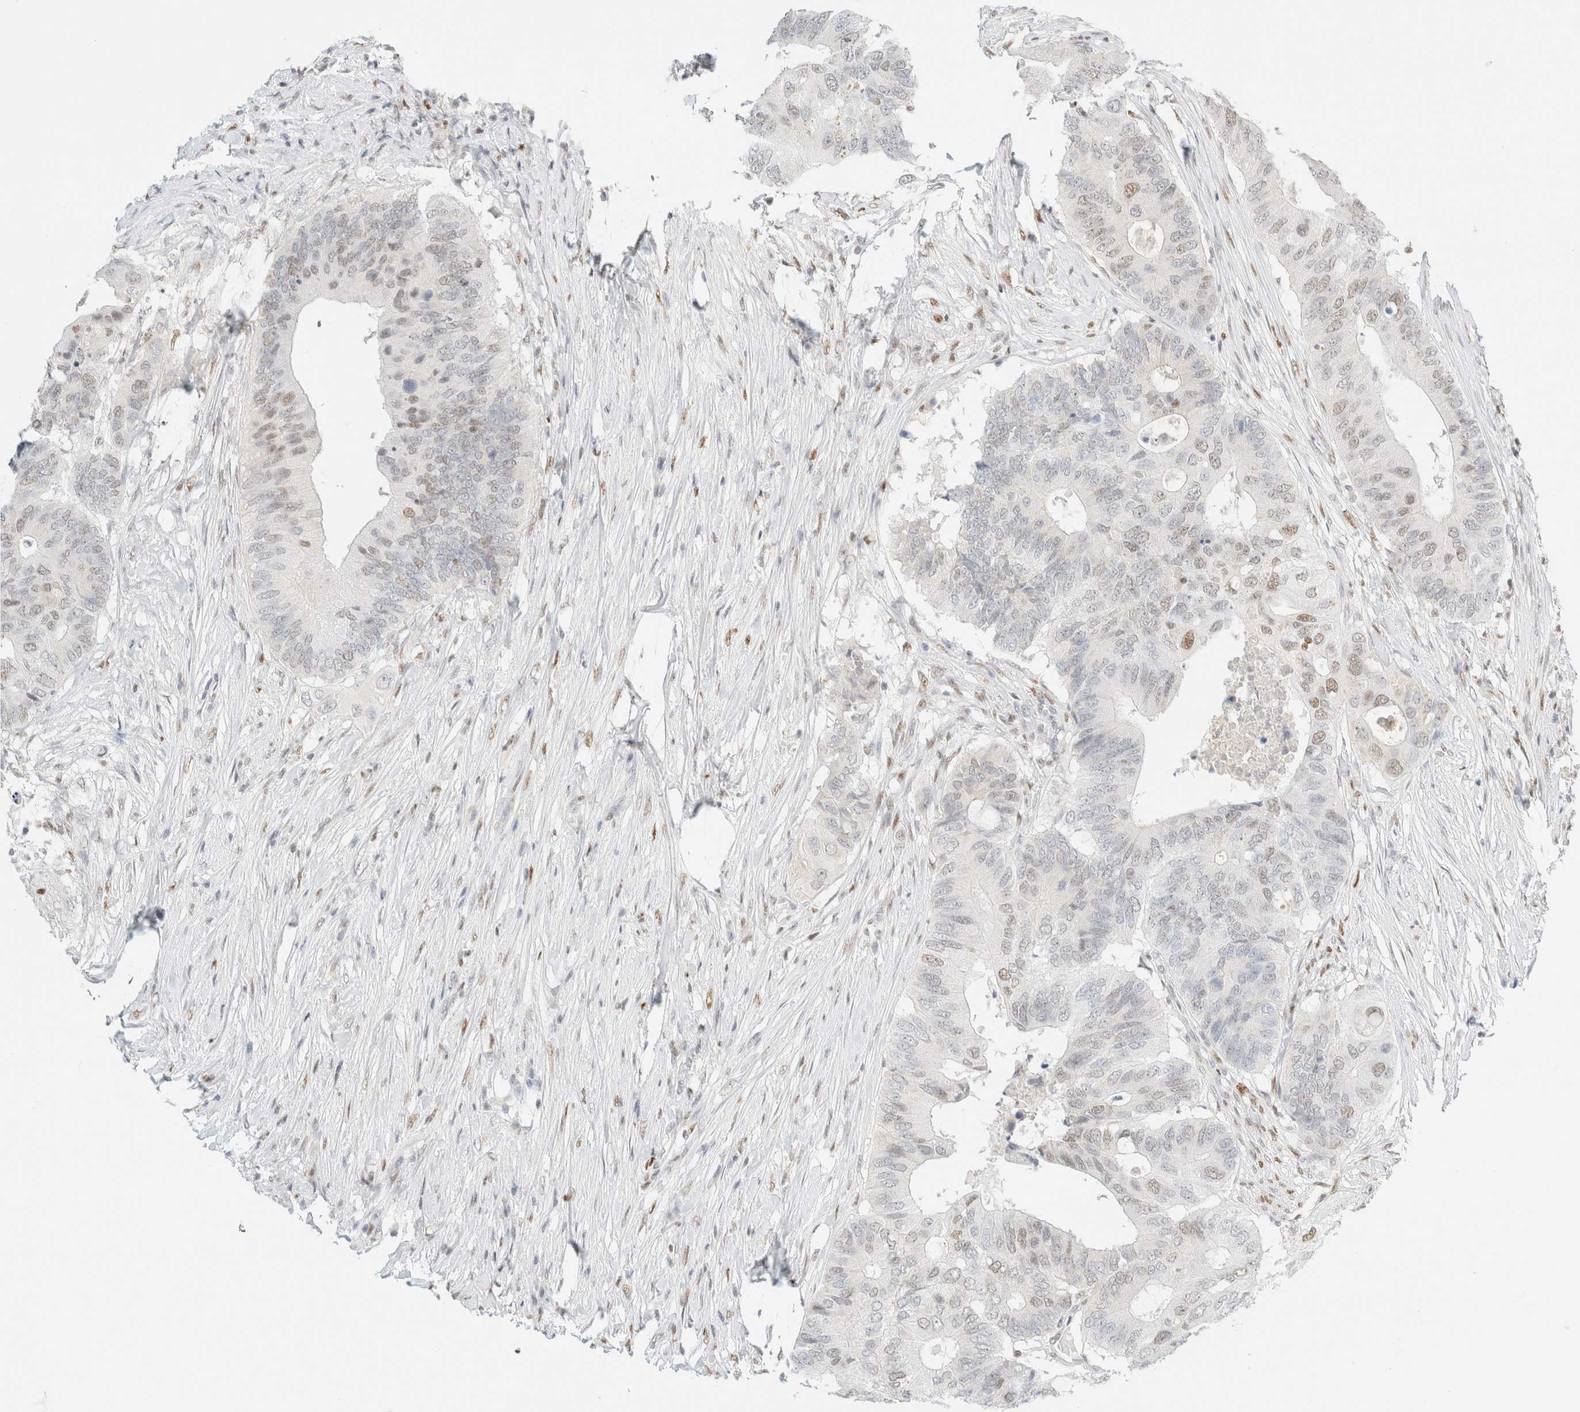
{"staining": {"intensity": "weak", "quantity": "<25%", "location": "nuclear"}, "tissue": "colorectal cancer", "cell_type": "Tumor cells", "image_type": "cancer", "snomed": [{"axis": "morphology", "description": "Adenocarcinoma, NOS"}, {"axis": "topography", "description": "Colon"}], "caption": "Image shows no protein staining in tumor cells of colorectal cancer (adenocarcinoma) tissue. (DAB (3,3'-diaminobenzidine) immunohistochemistry (IHC) visualized using brightfield microscopy, high magnification).", "gene": "DDB2", "patient": {"sex": "male", "age": 71}}